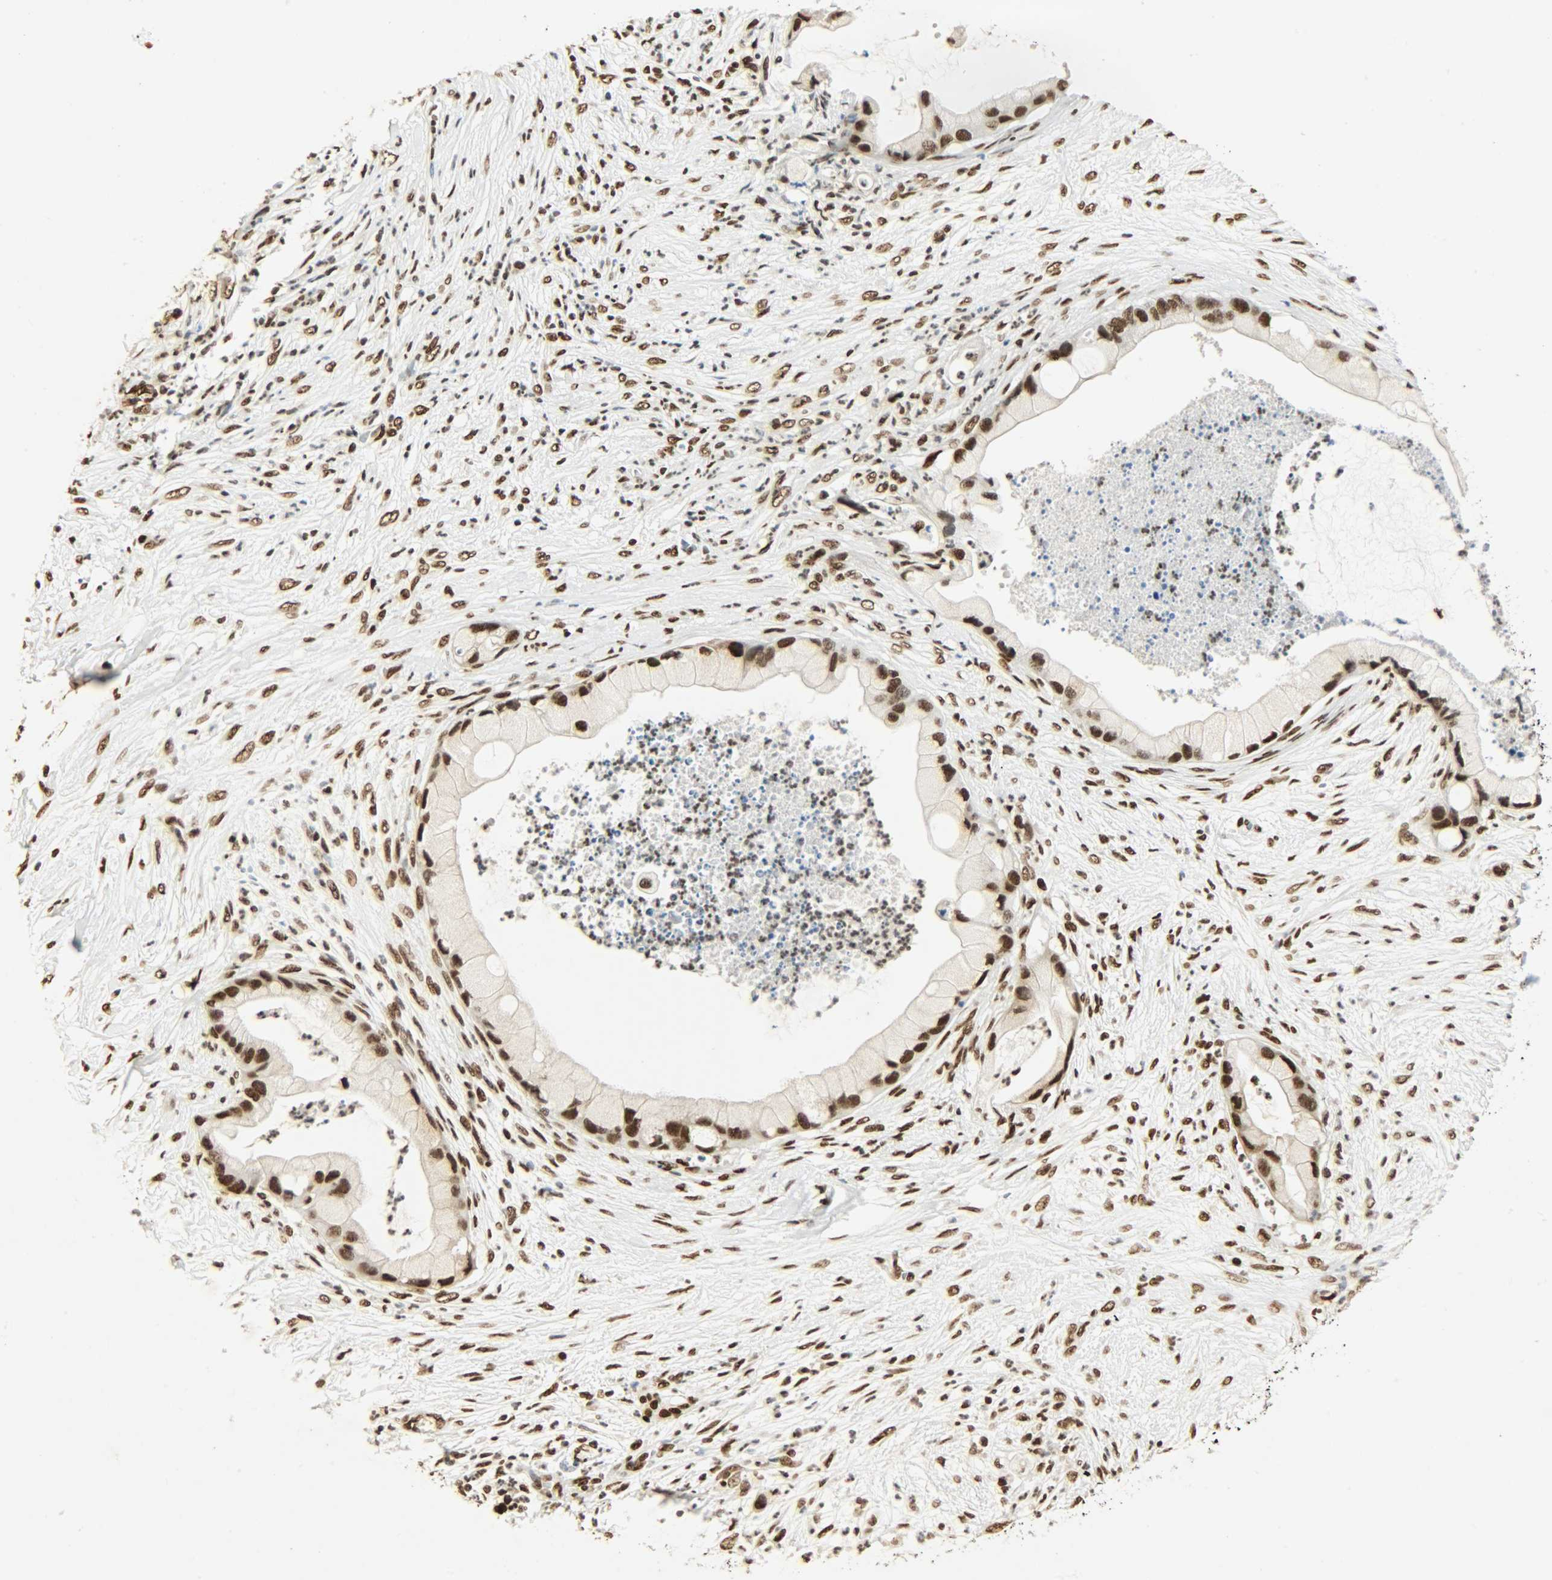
{"staining": {"intensity": "strong", "quantity": ">75%", "location": "nuclear"}, "tissue": "pancreatic cancer", "cell_type": "Tumor cells", "image_type": "cancer", "snomed": [{"axis": "morphology", "description": "Adenocarcinoma, NOS"}, {"axis": "topography", "description": "Pancreas"}], "caption": "A brown stain highlights strong nuclear positivity of a protein in adenocarcinoma (pancreatic) tumor cells. (IHC, brightfield microscopy, high magnification).", "gene": "KHDRBS1", "patient": {"sex": "female", "age": 59}}